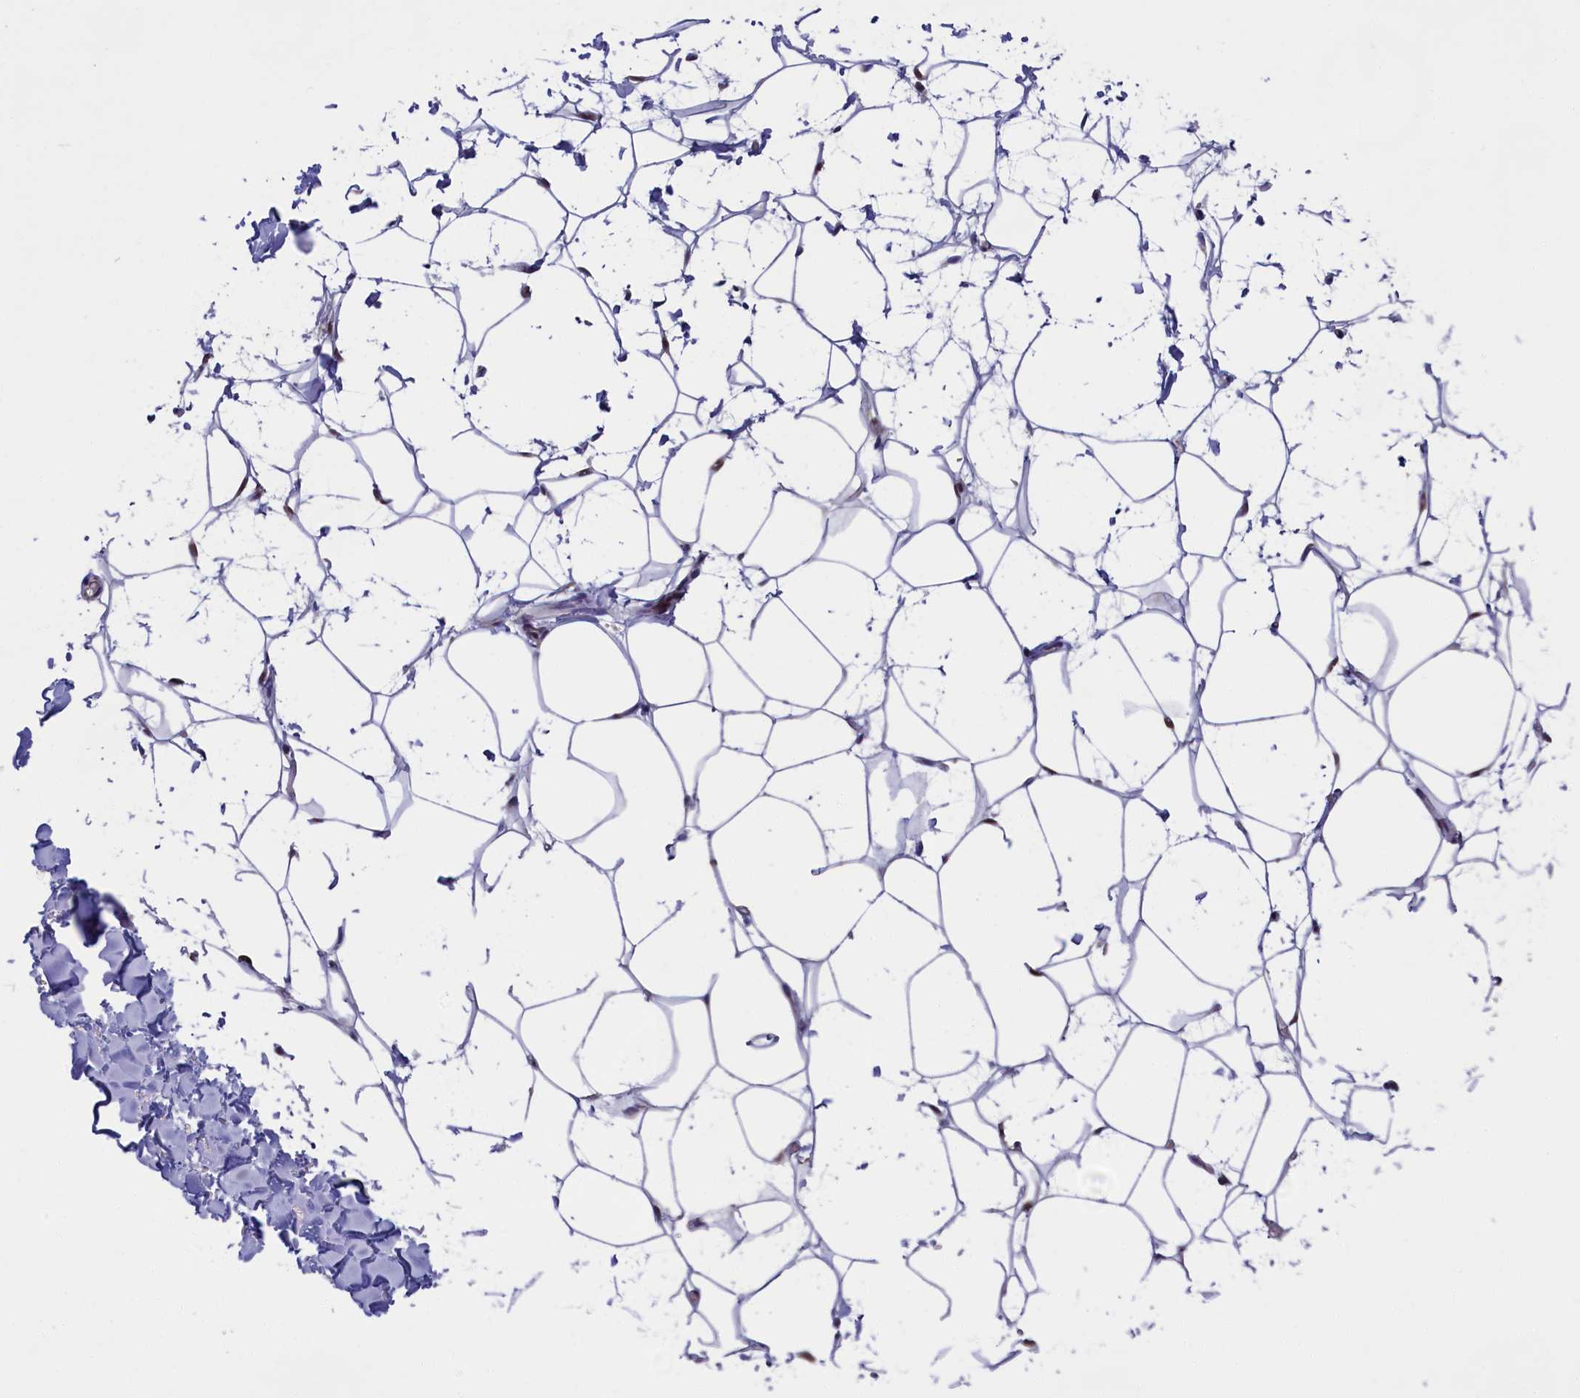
{"staining": {"intensity": "moderate", "quantity": "25%-75%", "location": "nuclear"}, "tissue": "adipose tissue", "cell_type": "Adipocytes", "image_type": "normal", "snomed": [{"axis": "morphology", "description": "Normal tissue, NOS"}, {"axis": "topography", "description": "Breast"}], "caption": "Immunohistochemistry (IHC) photomicrograph of benign adipose tissue: adipose tissue stained using IHC displays medium levels of moderate protein expression localized specifically in the nuclear of adipocytes, appearing as a nuclear brown color.", "gene": "LIG1", "patient": {"sex": "female", "age": 26}}